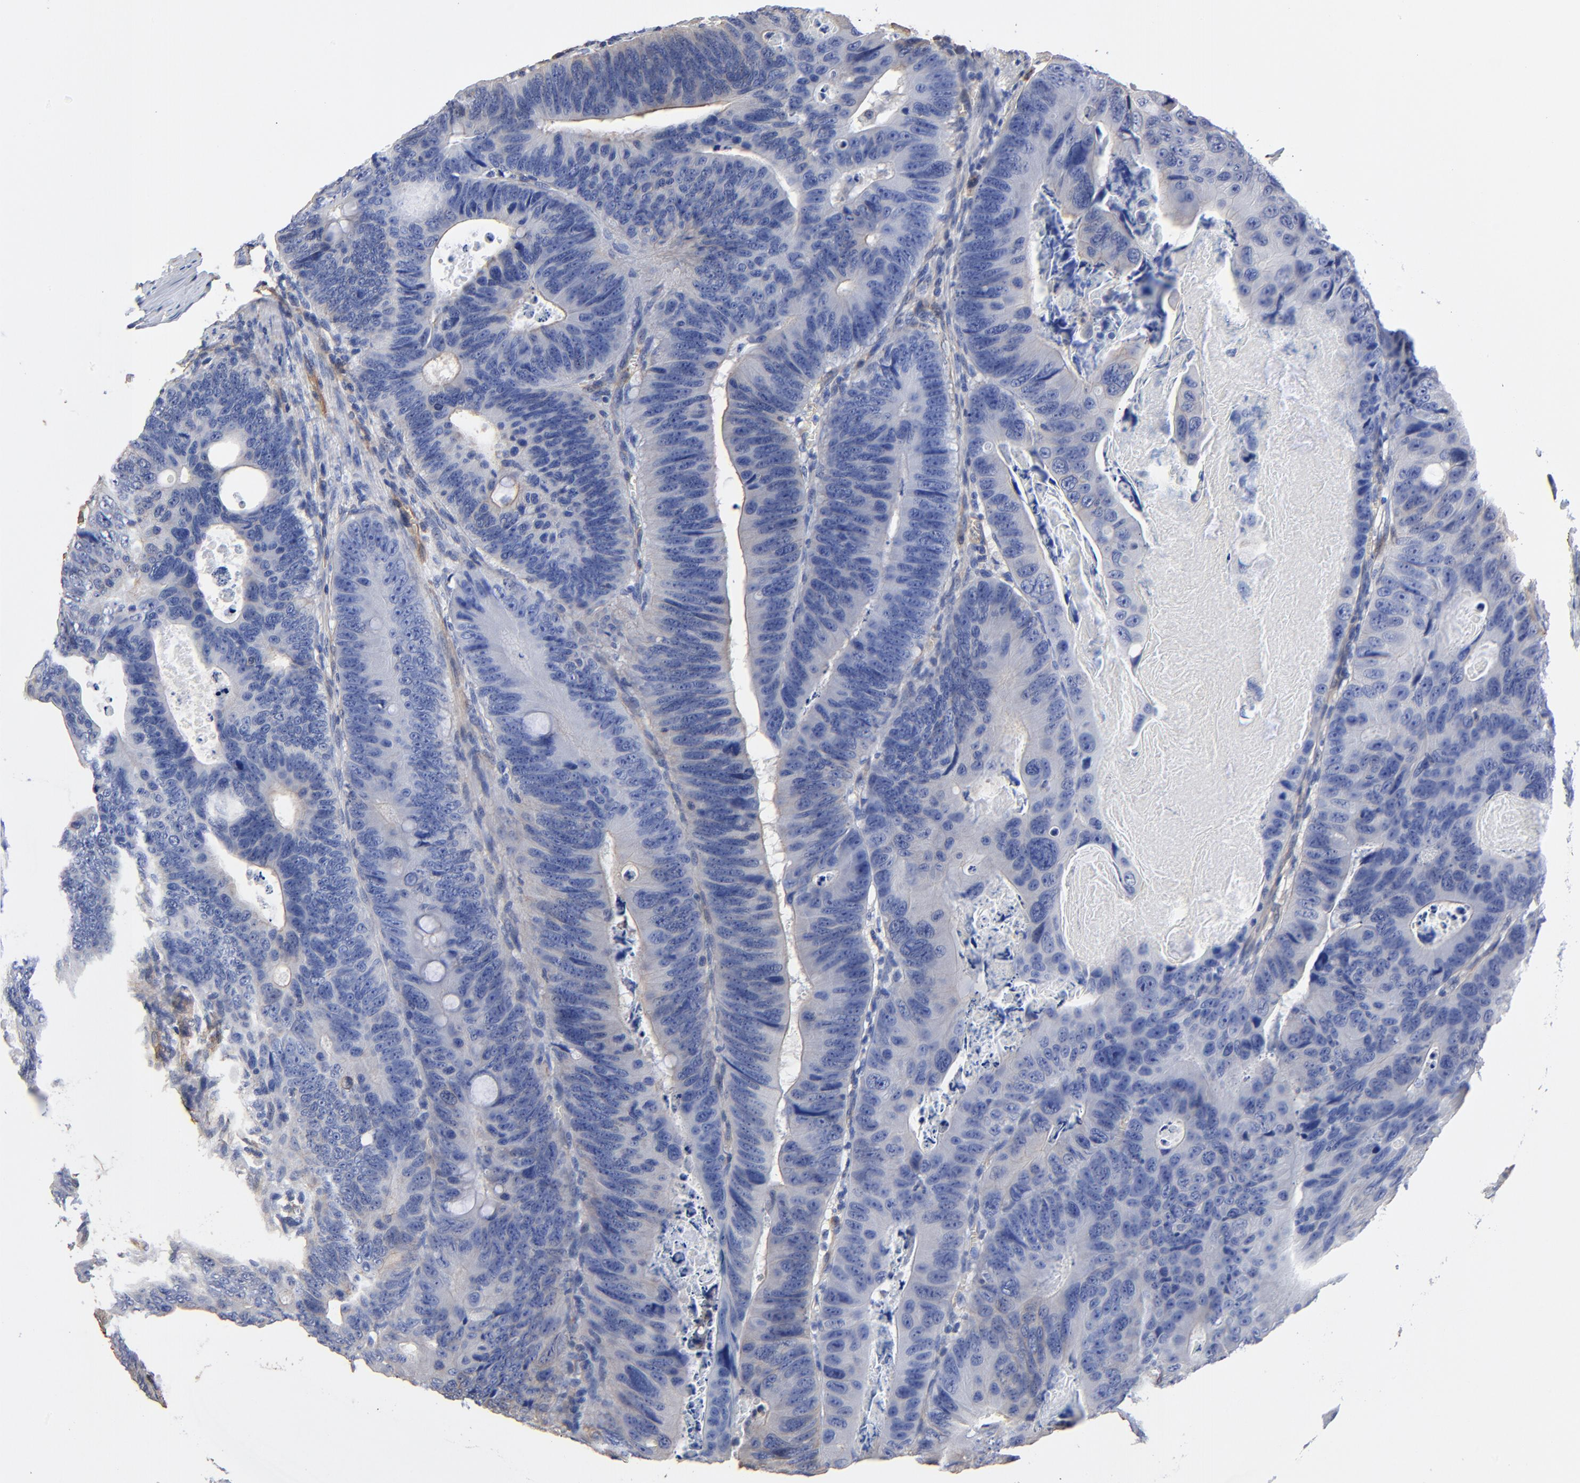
{"staining": {"intensity": "negative", "quantity": "none", "location": "none"}, "tissue": "colorectal cancer", "cell_type": "Tumor cells", "image_type": "cancer", "snomed": [{"axis": "morphology", "description": "Adenocarcinoma, NOS"}, {"axis": "topography", "description": "Colon"}], "caption": "Immunohistochemistry image of neoplastic tissue: colorectal cancer stained with DAB demonstrates no significant protein expression in tumor cells. The staining is performed using DAB brown chromogen with nuclei counter-stained in using hematoxylin.", "gene": "TAGLN2", "patient": {"sex": "female", "age": 55}}